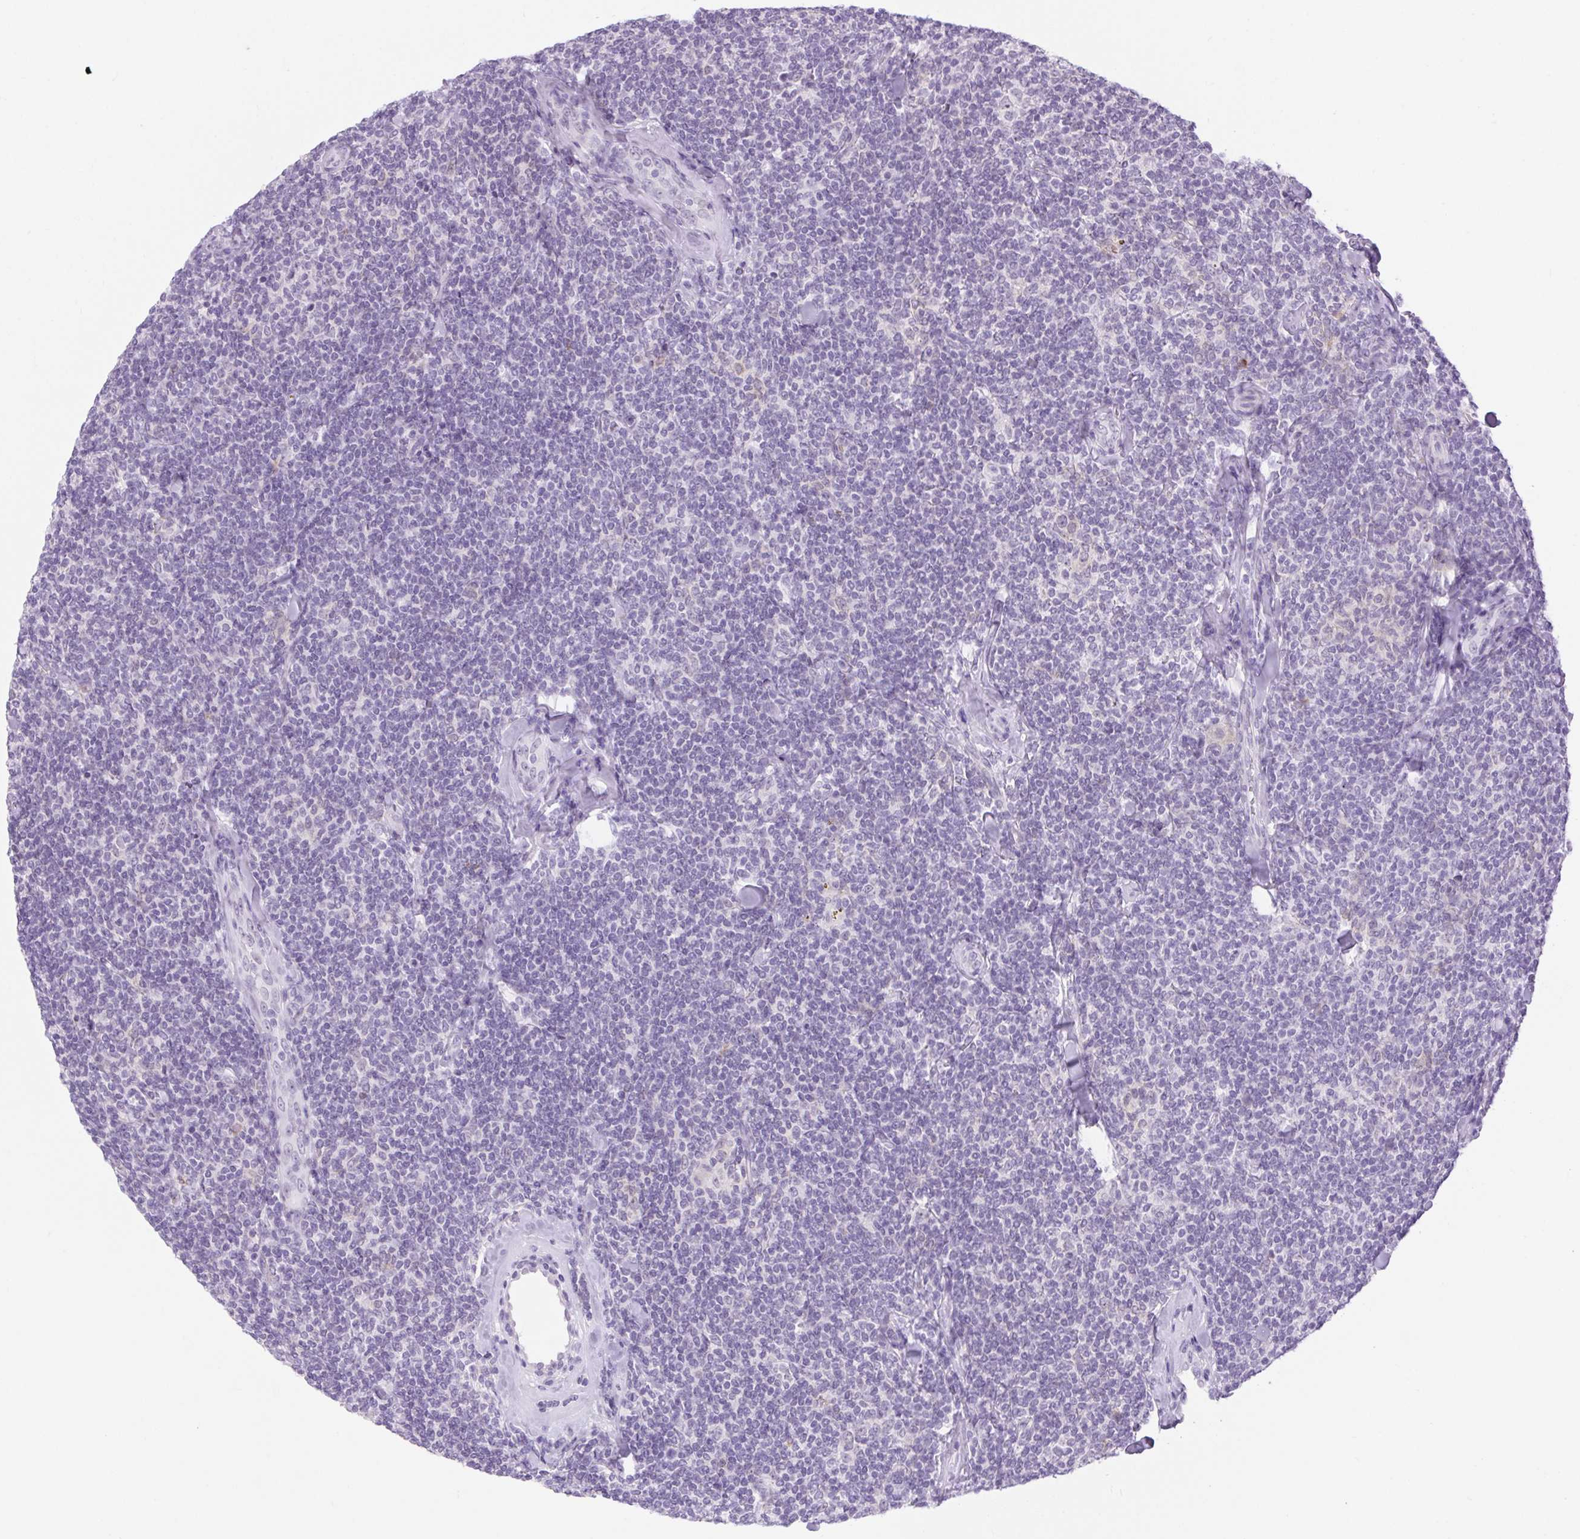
{"staining": {"intensity": "negative", "quantity": "none", "location": "none"}, "tissue": "lymphoma", "cell_type": "Tumor cells", "image_type": "cancer", "snomed": [{"axis": "morphology", "description": "Malignant lymphoma, non-Hodgkin's type, Low grade"}, {"axis": "topography", "description": "Lymph node"}], "caption": "A high-resolution image shows IHC staining of low-grade malignant lymphoma, non-Hodgkin's type, which demonstrates no significant staining in tumor cells.", "gene": "BCAS1", "patient": {"sex": "female", "age": 56}}